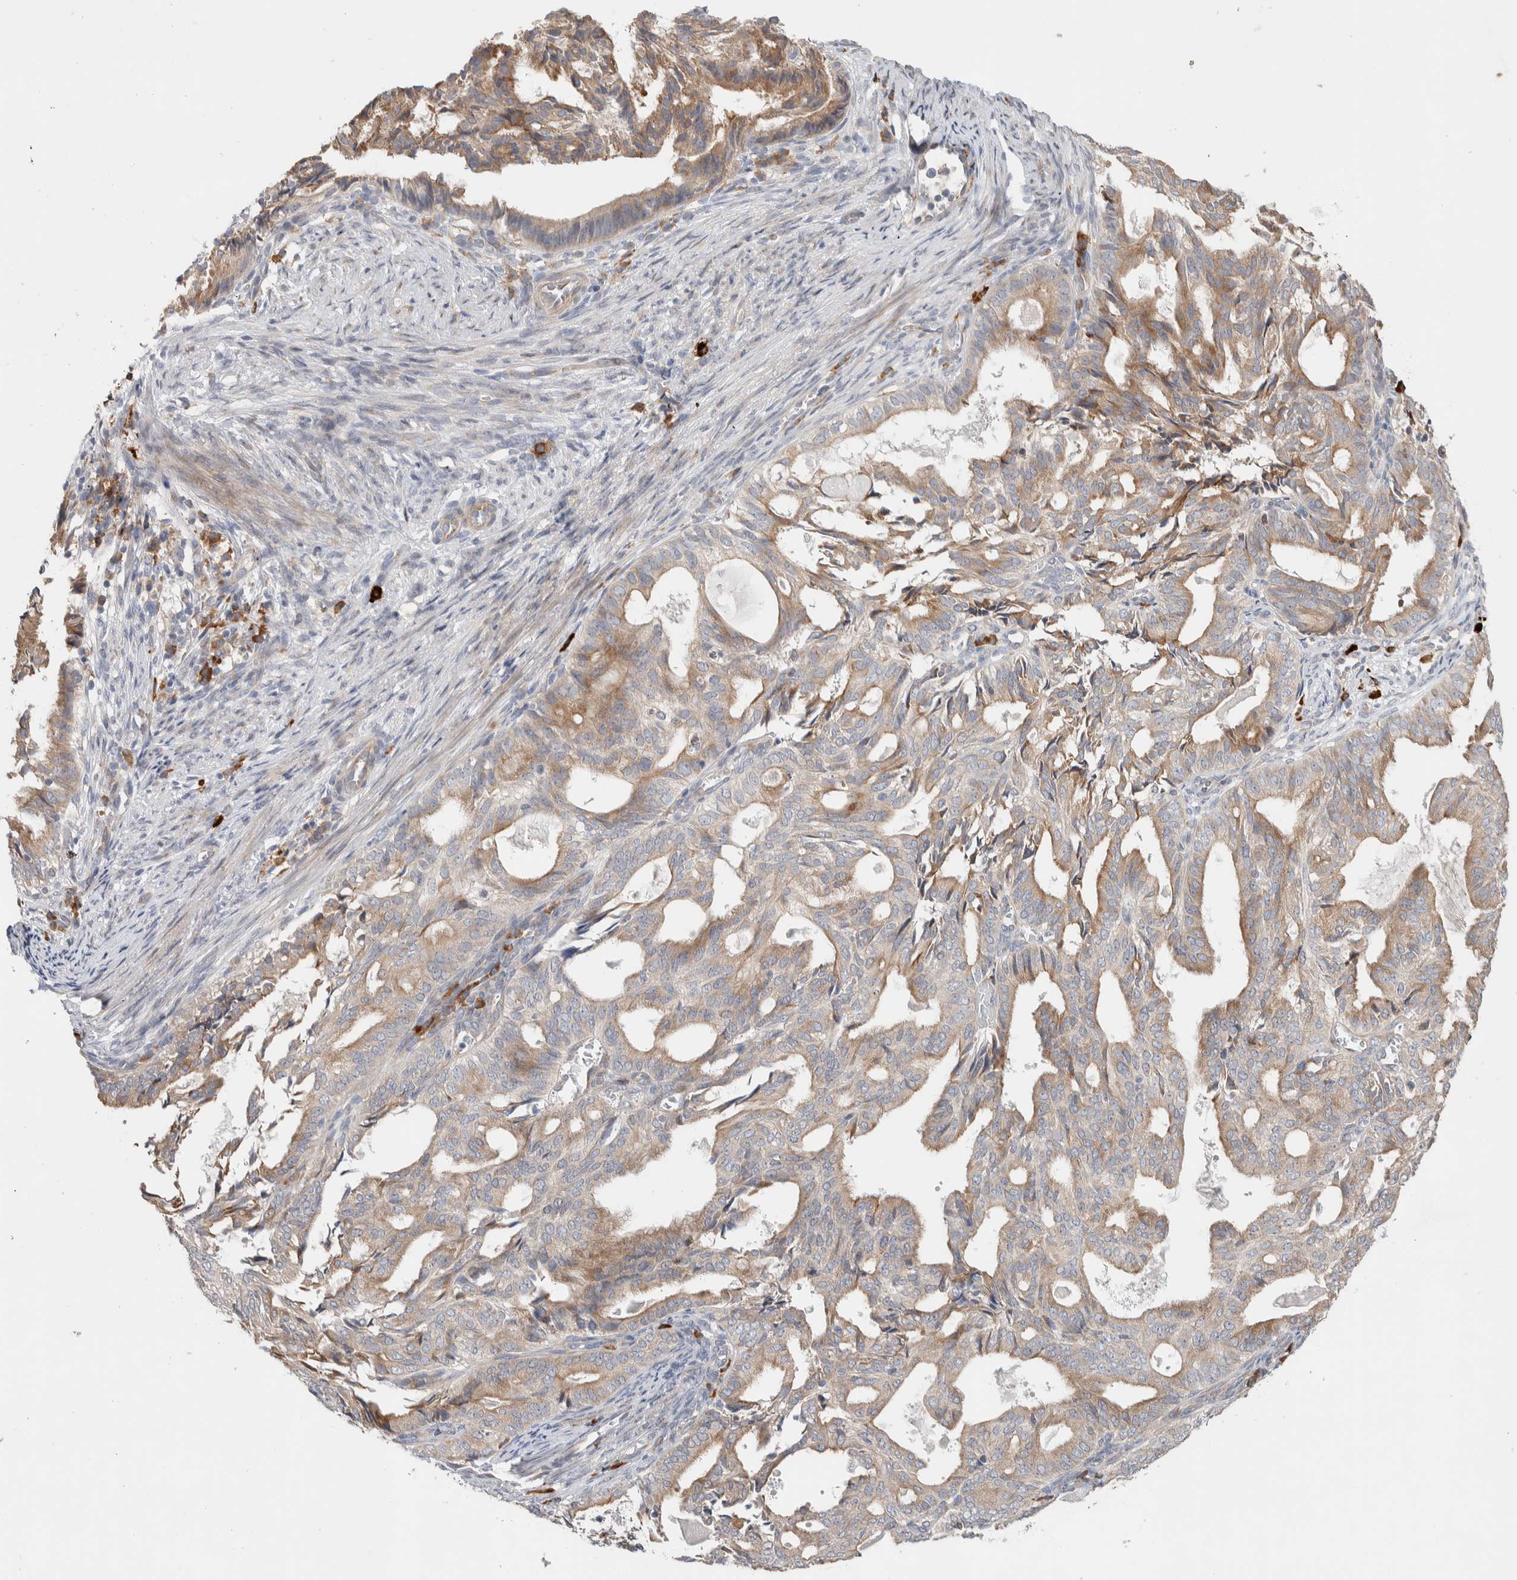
{"staining": {"intensity": "moderate", "quantity": ">75%", "location": "cytoplasmic/membranous"}, "tissue": "endometrial cancer", "cell_type": "Tumor cells", "image_type": "cancer", "snomed": [{"axis": "morphology", "description": "Adenocarcinoma, NOS"}, {"axis": "topography", "description": "Endometrium"}], "caption": "Endometrial cancer (adenocarcinoma) stained with IHC demonstrates moderate cytoplasmic/membranous staining in approximately >75% of tumor cells.", "gene": "ADCY8", "patient": {"sex": "female", "age": 58}}